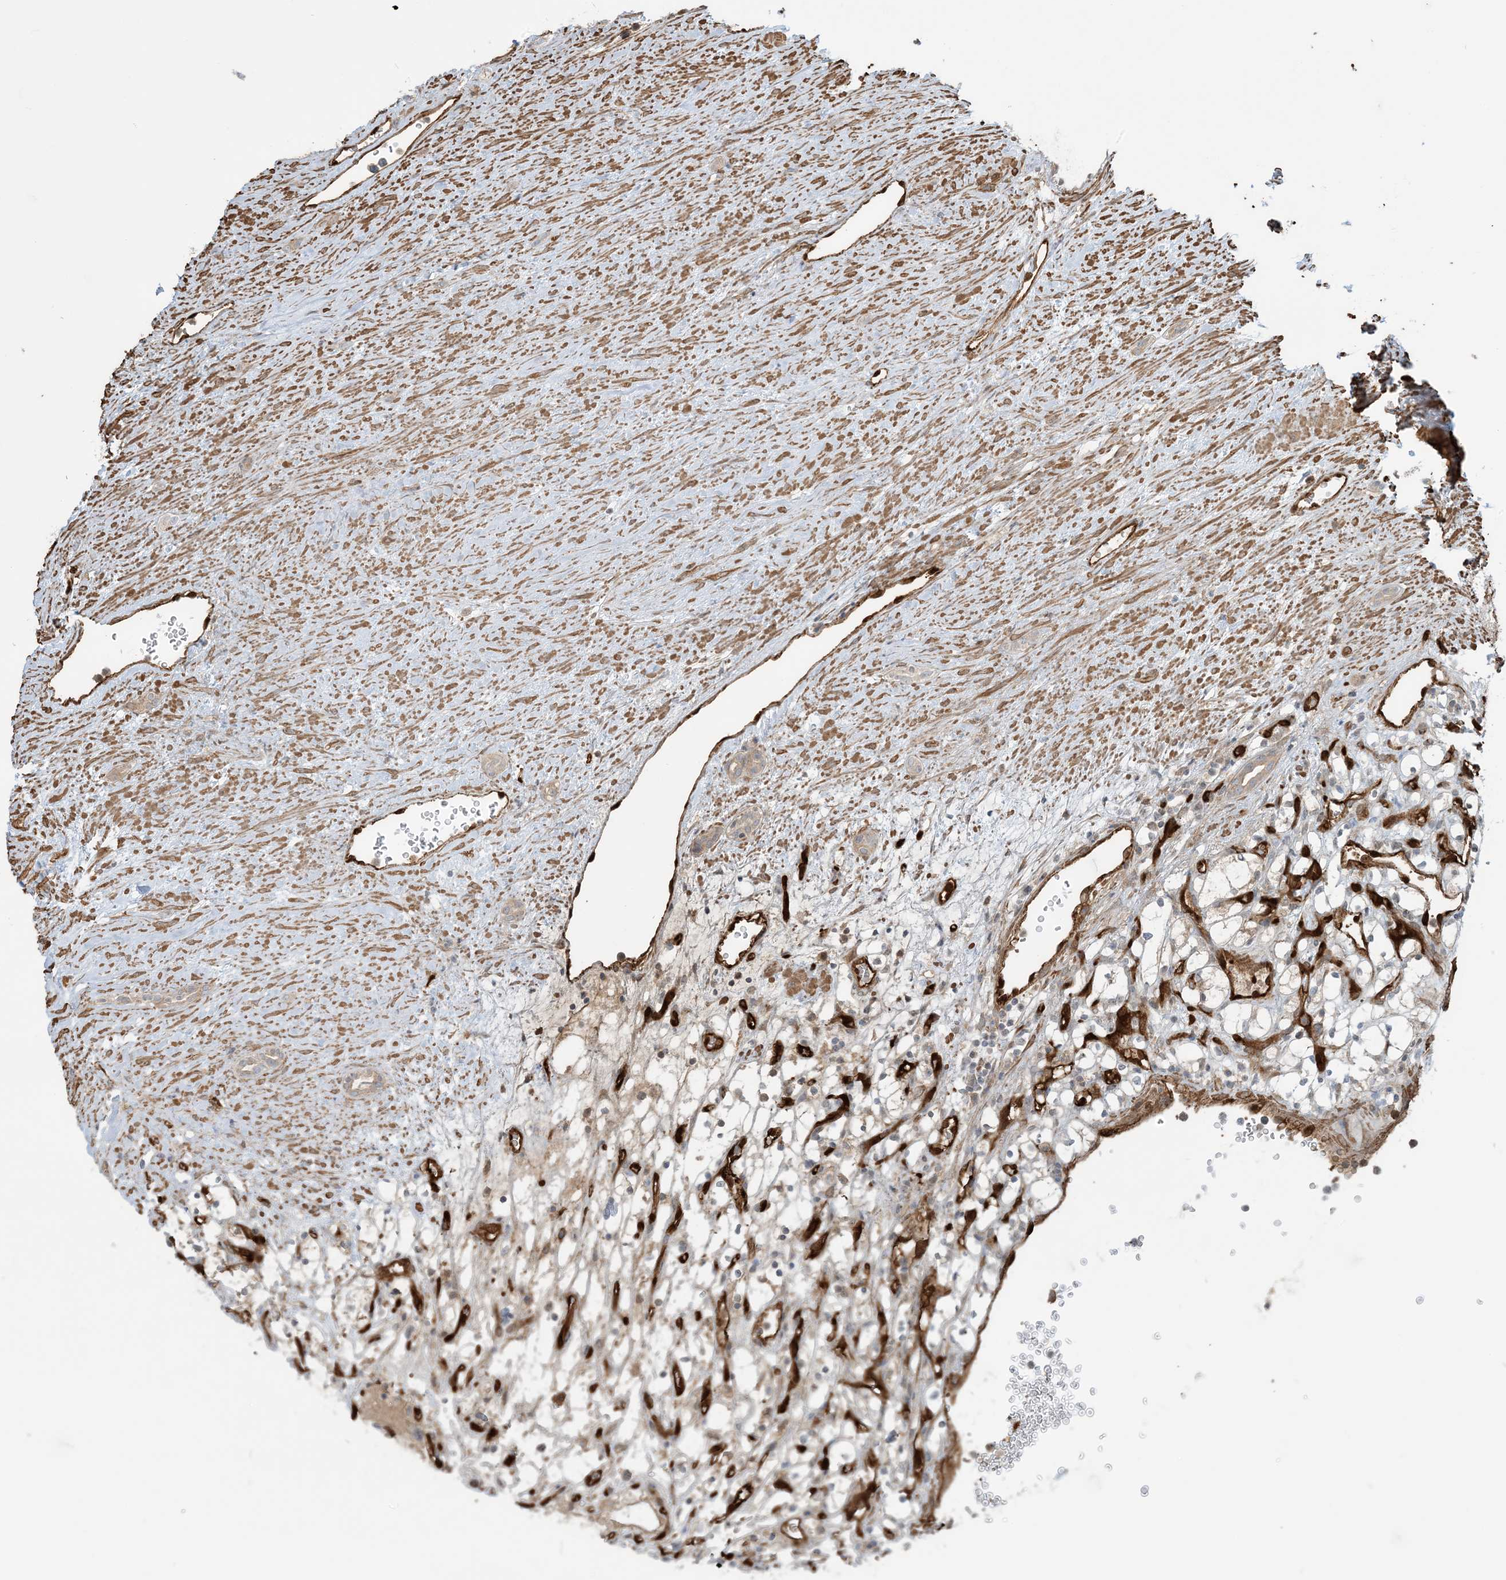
{"staining": {"intensity": "moderate", "quantity": "25%-75%", "location": "cytoplasmic/membranous"}, "tissue": "renal cancer", "cell_type": "Tumor cells", "image_type": "cancer", "snomed": [{"axis": "morphology", "description": "Adenocarcinoma, NOS"}, {"axis": "topography", "description": "Kidney"}], "caption": "Renal adenocarcinoma tissue shows moderate cytoplasmic/membranous positivity in about 25%-75% of tumor cells", "gene": "PPM1F", "patient": {"sex": "female", "age": 69}}